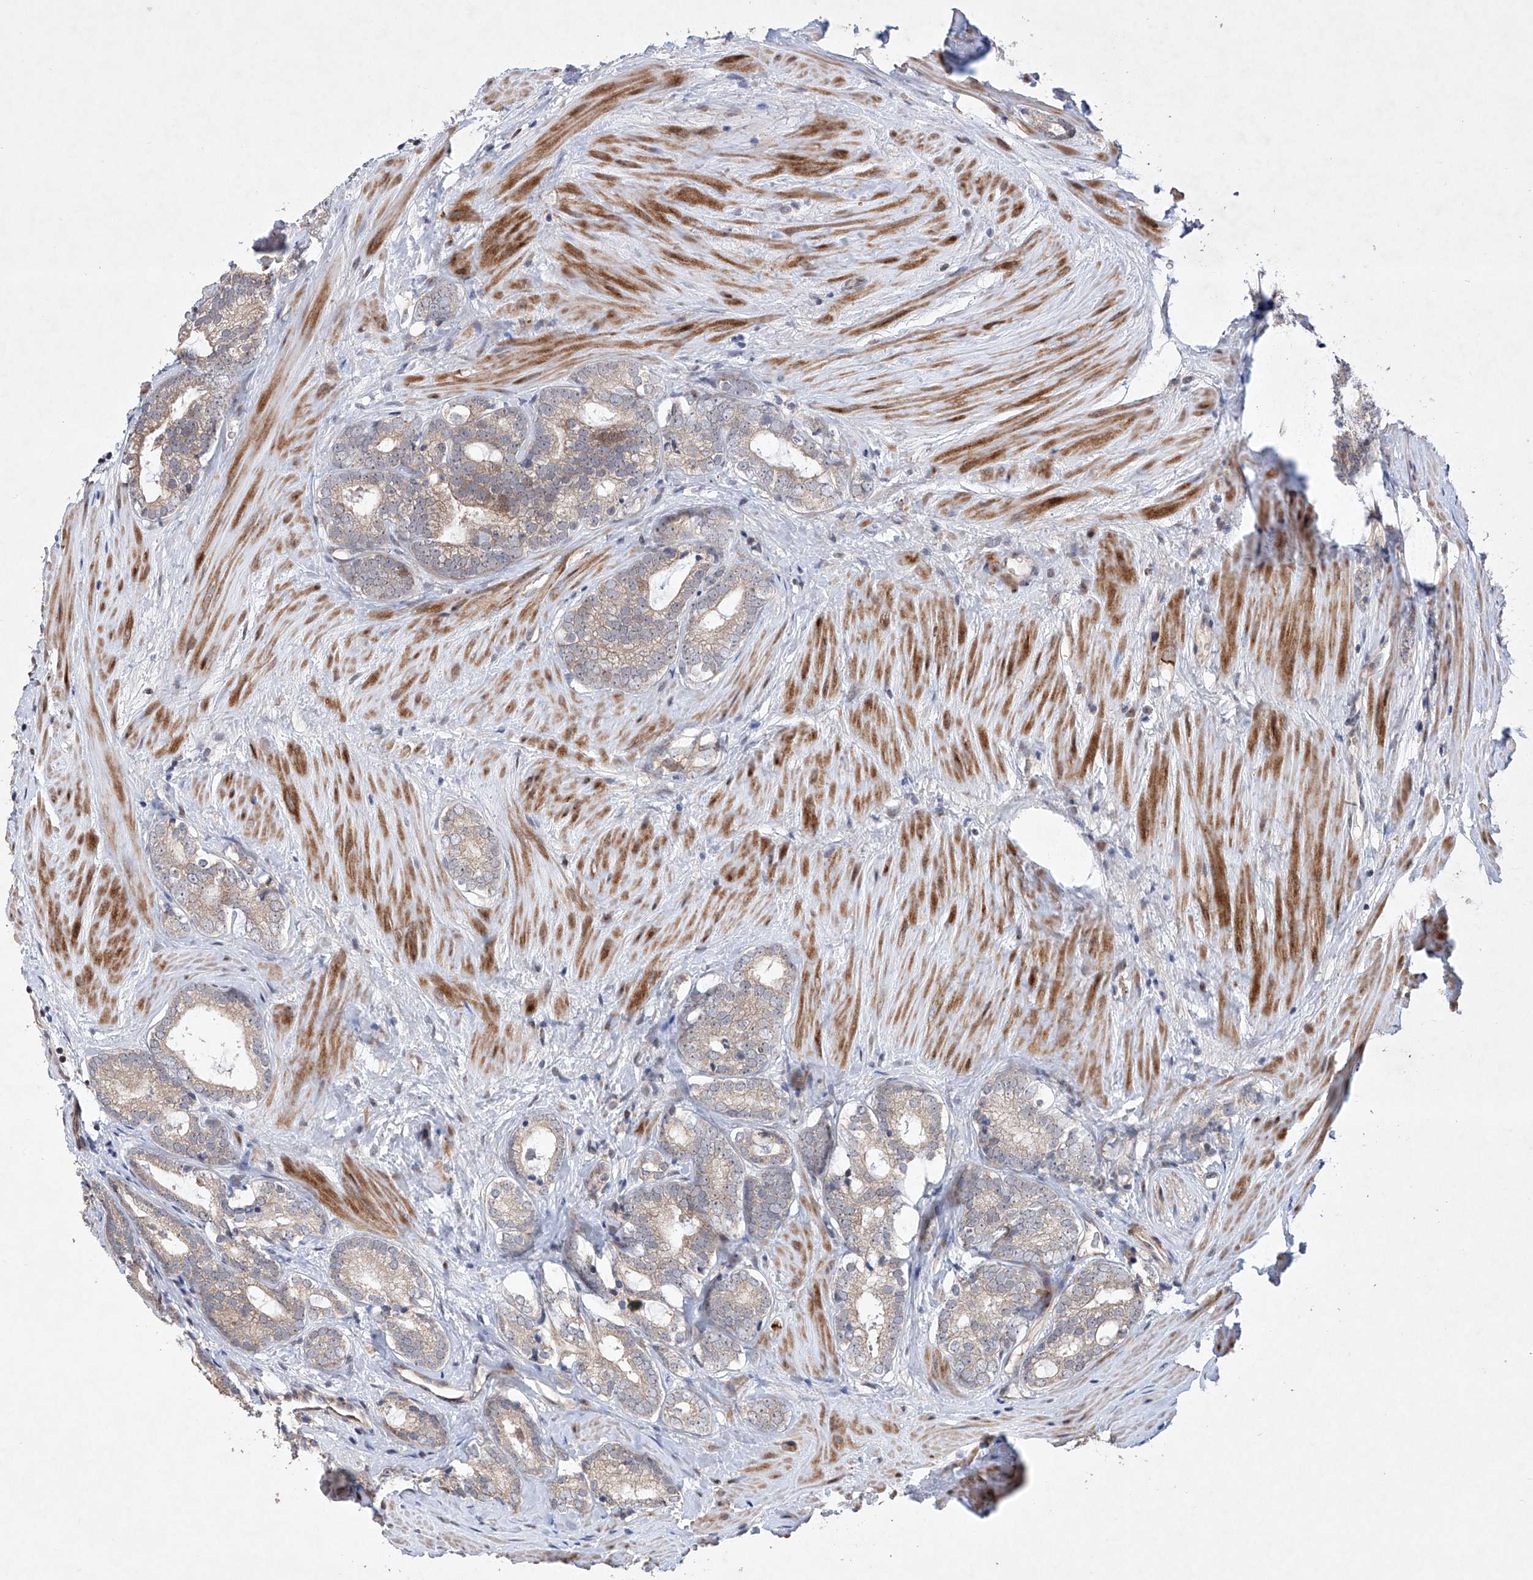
{"staining": {"intensity": "weak", "quantity": ">75%", "location": "cytoplasmic/membranous"}, "tissue": "prostate cancer", "cell_type": "Tumor cells", "image_type": "cancer", "snomed": [{"axis": "morphology", "description": "Adenocarcinoma, High grade"}, {"axis": "topography", "description": "Prostate"}], "caption": "Immunohistochemistry (IHC) image of neoplastic tissue: prostate cancer (high-grade adenocarcinoma) stained using immunohistochemistry (IHC) exhibits low levels of weak protein expression localized specifically in the cytoplasmic/membranous of tumor cells, appearing as a cytoplasmic/membranous brown color.", "gene": "AFG1L", "patient": {"sex": "male", "age": 63}}